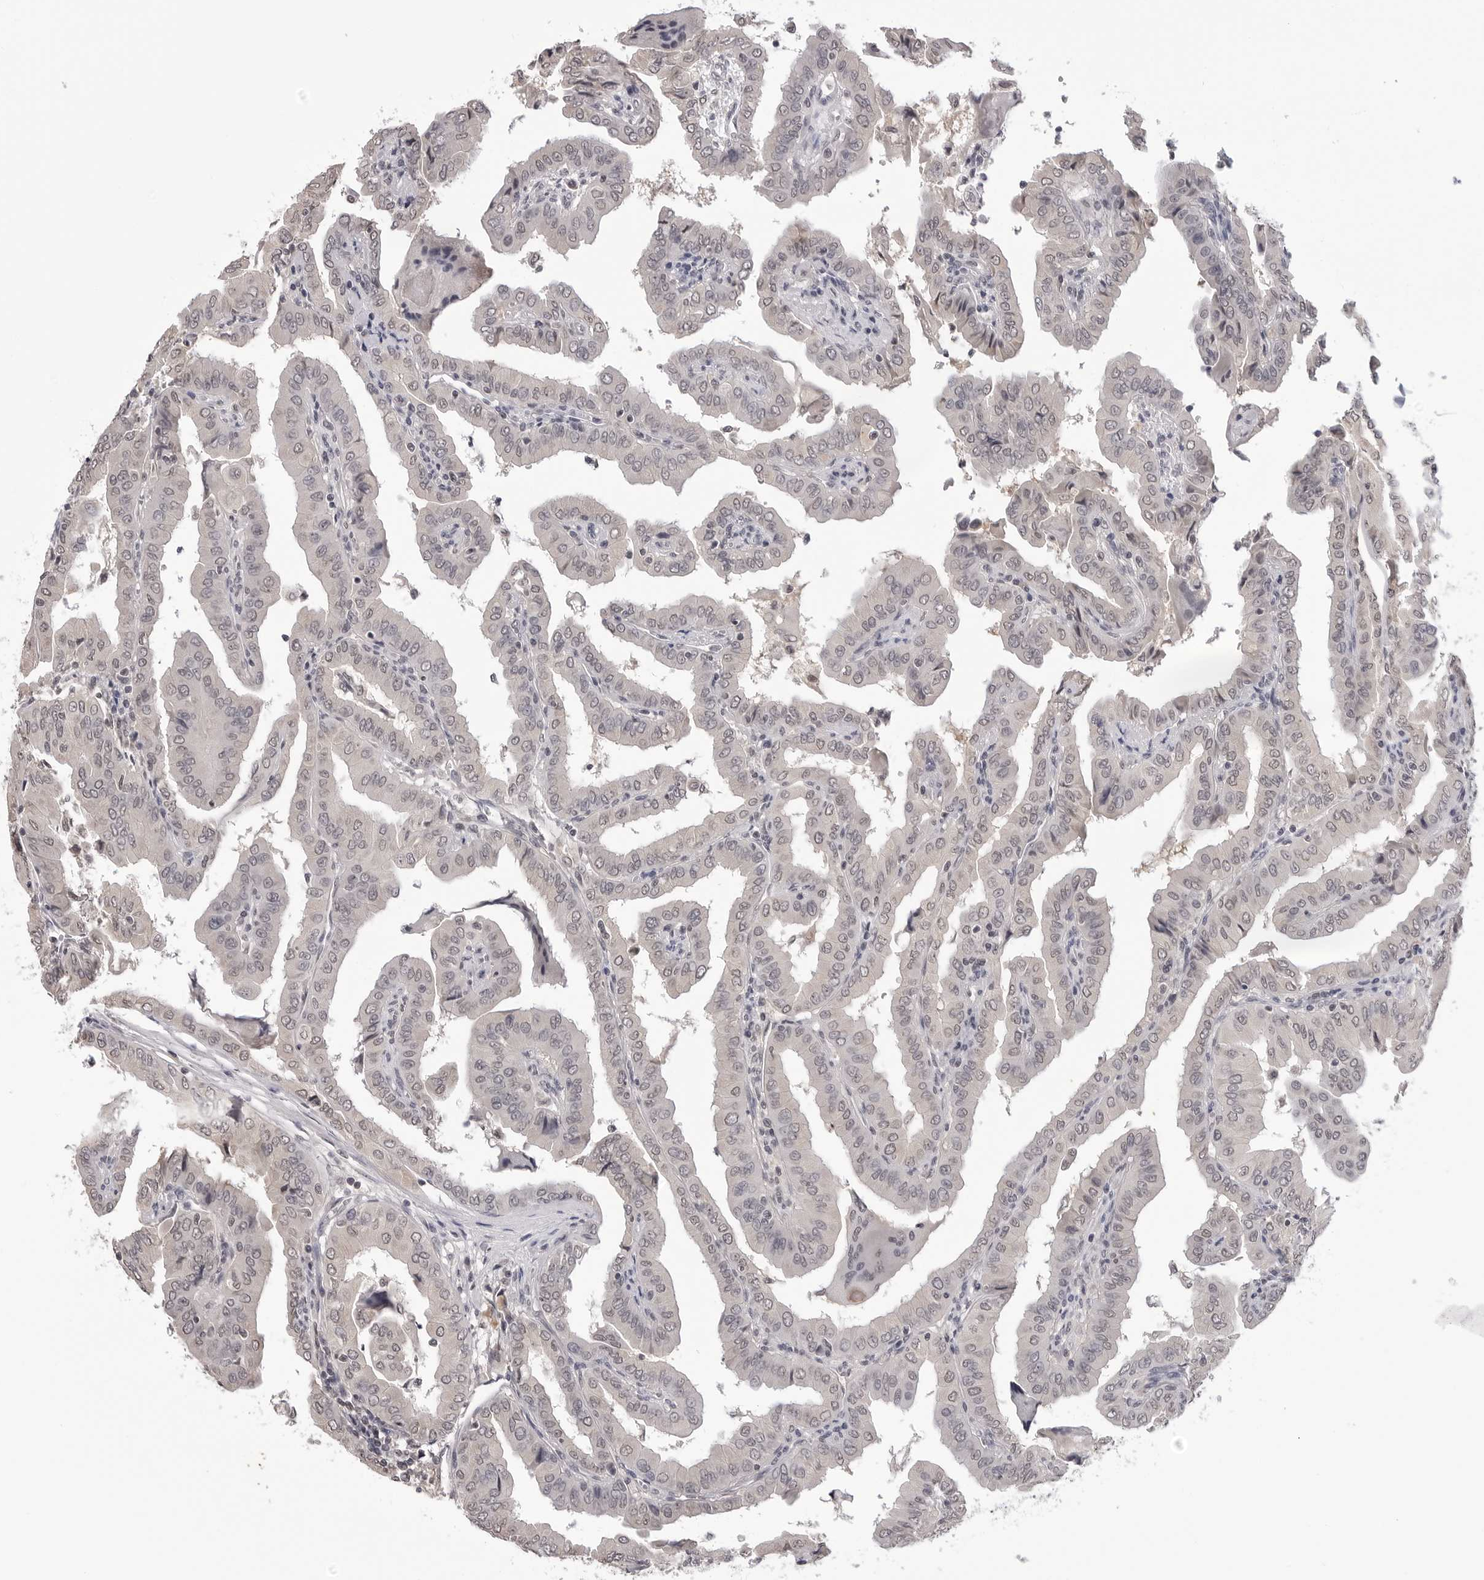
{"staining": {"intensity": "negative", "quantity": "none", "location": "none"}, "tissue": "thyroid cancer", "cell_type": "Tumor cells", "image_type": "cancer", "snomed": [{"axis": "morphology", "description": "Papillary adenocarcinoma, NOS"}, {"axis": "topography", "description": "Thyroid gland"}], "caption": "The IHC image has no significant positivity in tumor cells of thyroid cancer tissue. (DAB (3,3'-diaminobenzidine) immunohistochemistry, high magnification).", "gene": "CDK20", "patient": {"sex": "male", "age": 33}}